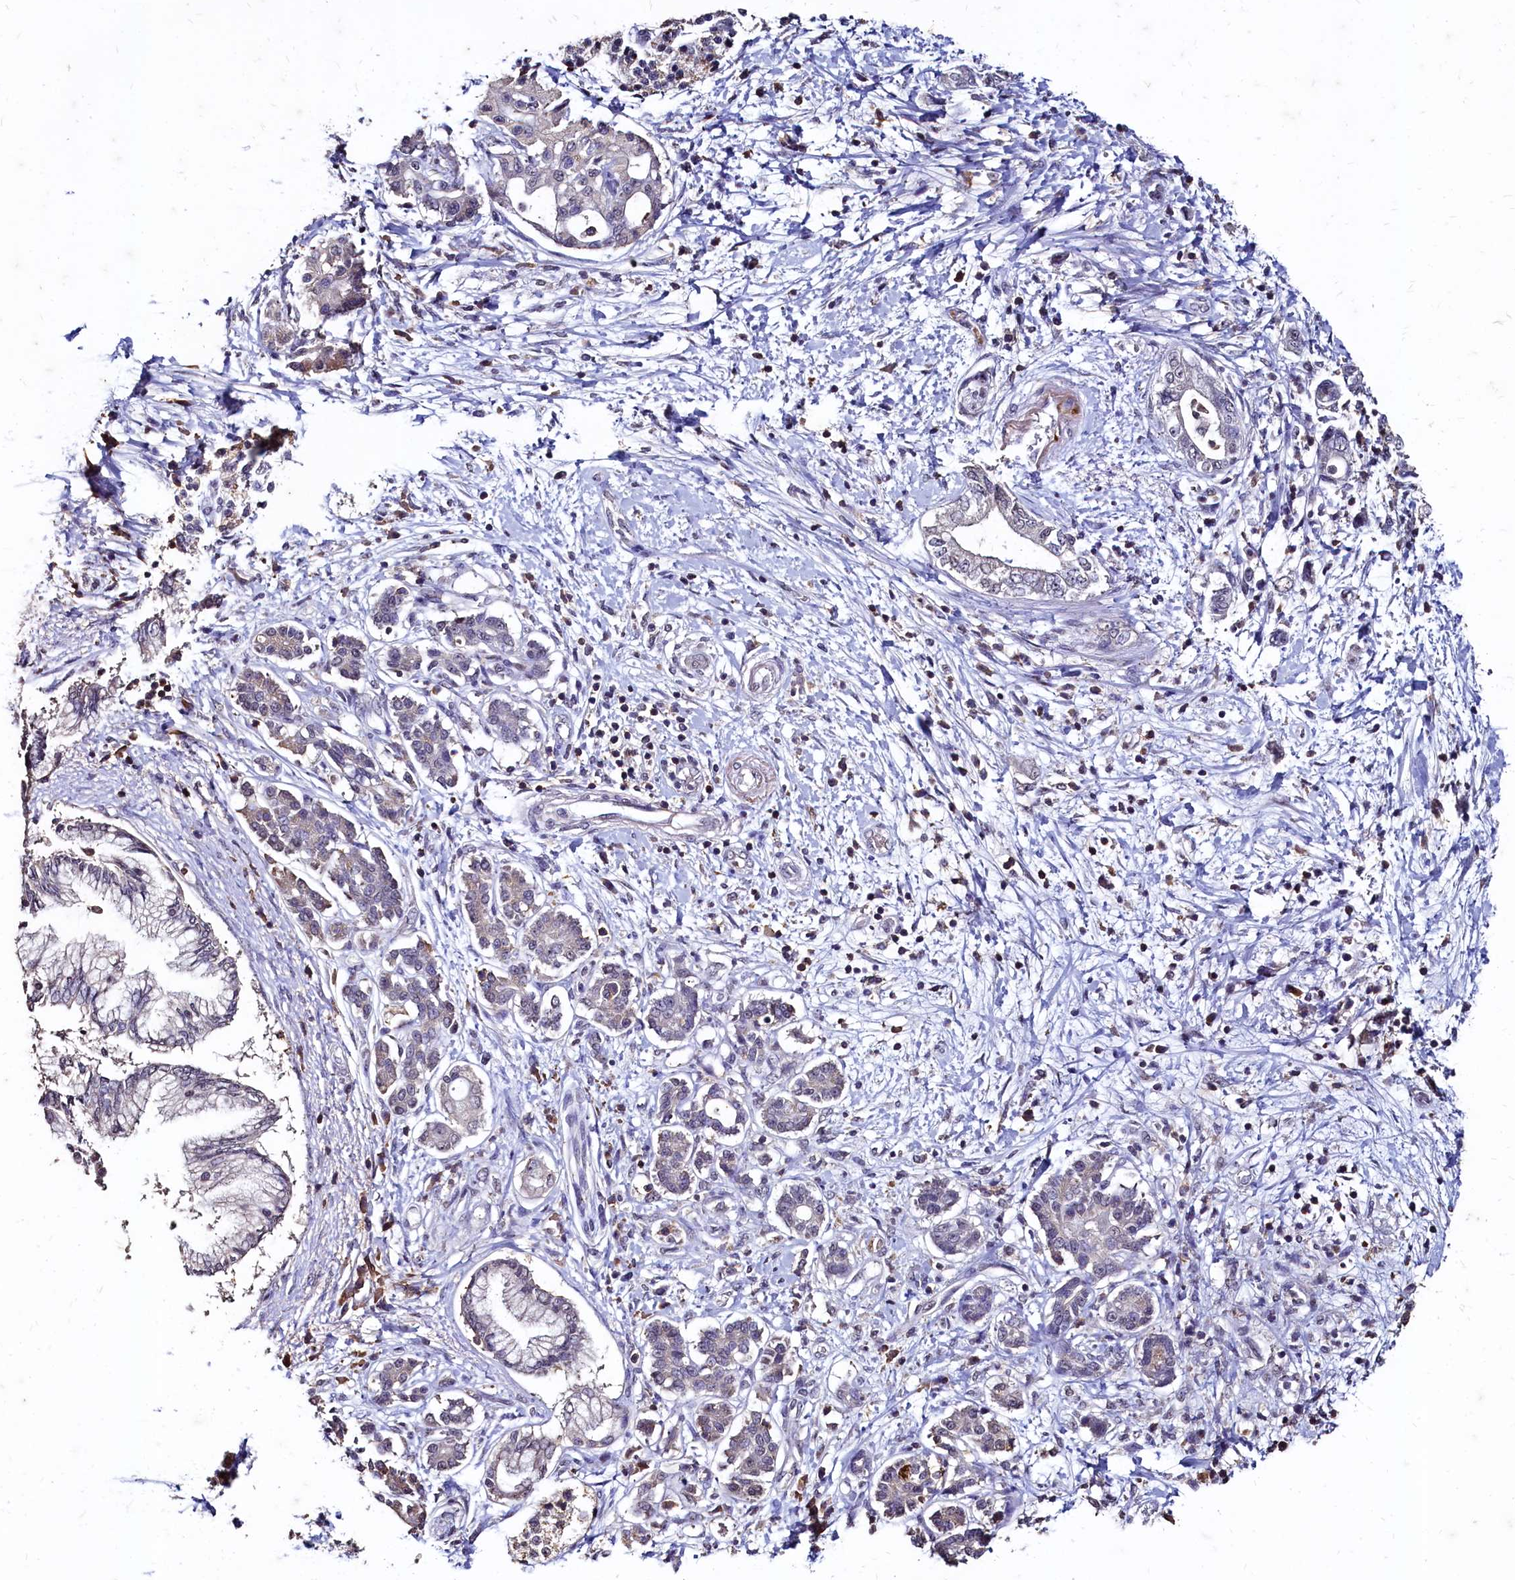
{"staining": {"intensity": "negative", "quantity": "none", "location": "none"}, "tissue": "pancreatic cancer", "cell_type": "Tumor cells", "image_type": "cancer", "snomed": [{"axis": "morphology", "description": "Adenocarcinoma, NOS"}, {"axis": "topography", "description": "Pancreas"}], "caption": "This is an immunohistochemistry (IHC) micrograph of pancreatic cancer (adenocarcinoma). There is no positivity in tumor cells.", "gene": "CSTPP1", "patient": {"sex": "female", "age": 73}}